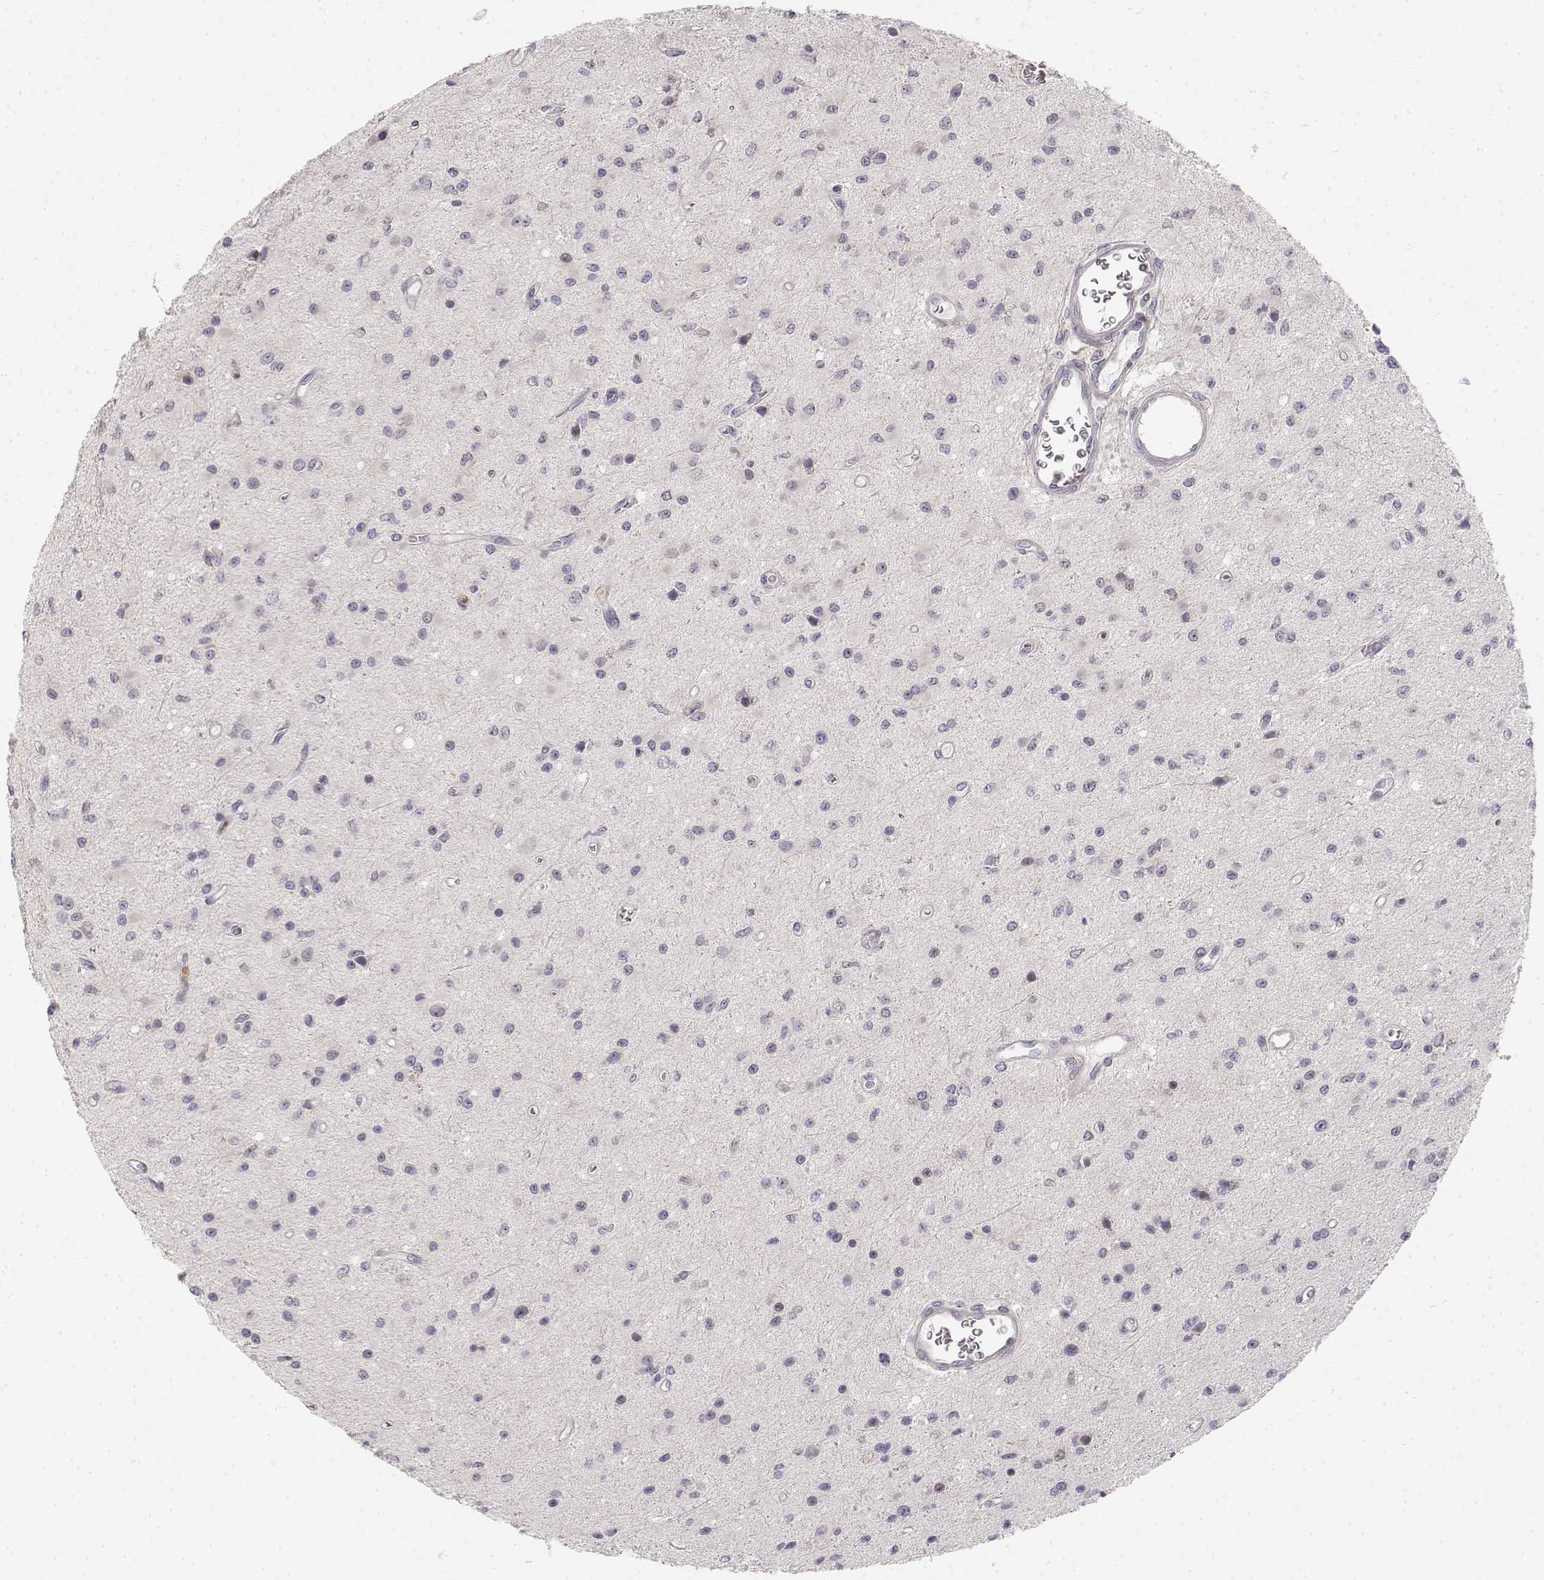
{"staining": {"intensity": "negative", "quantity": "none", "location": "none"}, "tissue": "glioma", "cell_type": "Tumor cells", "image_type": "cancer", "snomed": [{"axis": "morphology", "description": "Glioma, malignant, Low grade"}, {"axis": "topography", "description": "Brain"}], "caption": "This photomicrograph is of malignant glioma (low-grade) stained with immunohistochemistry to label a protein in brown with the nuclei are counter-stained blue. There is no positivity in tumor cells. (DAB immunohistochemistry (IHC) with hematoxylin counter stain).", "gene": "GLIPR1L2", "patient": {"sex": "female", "age": 45}}